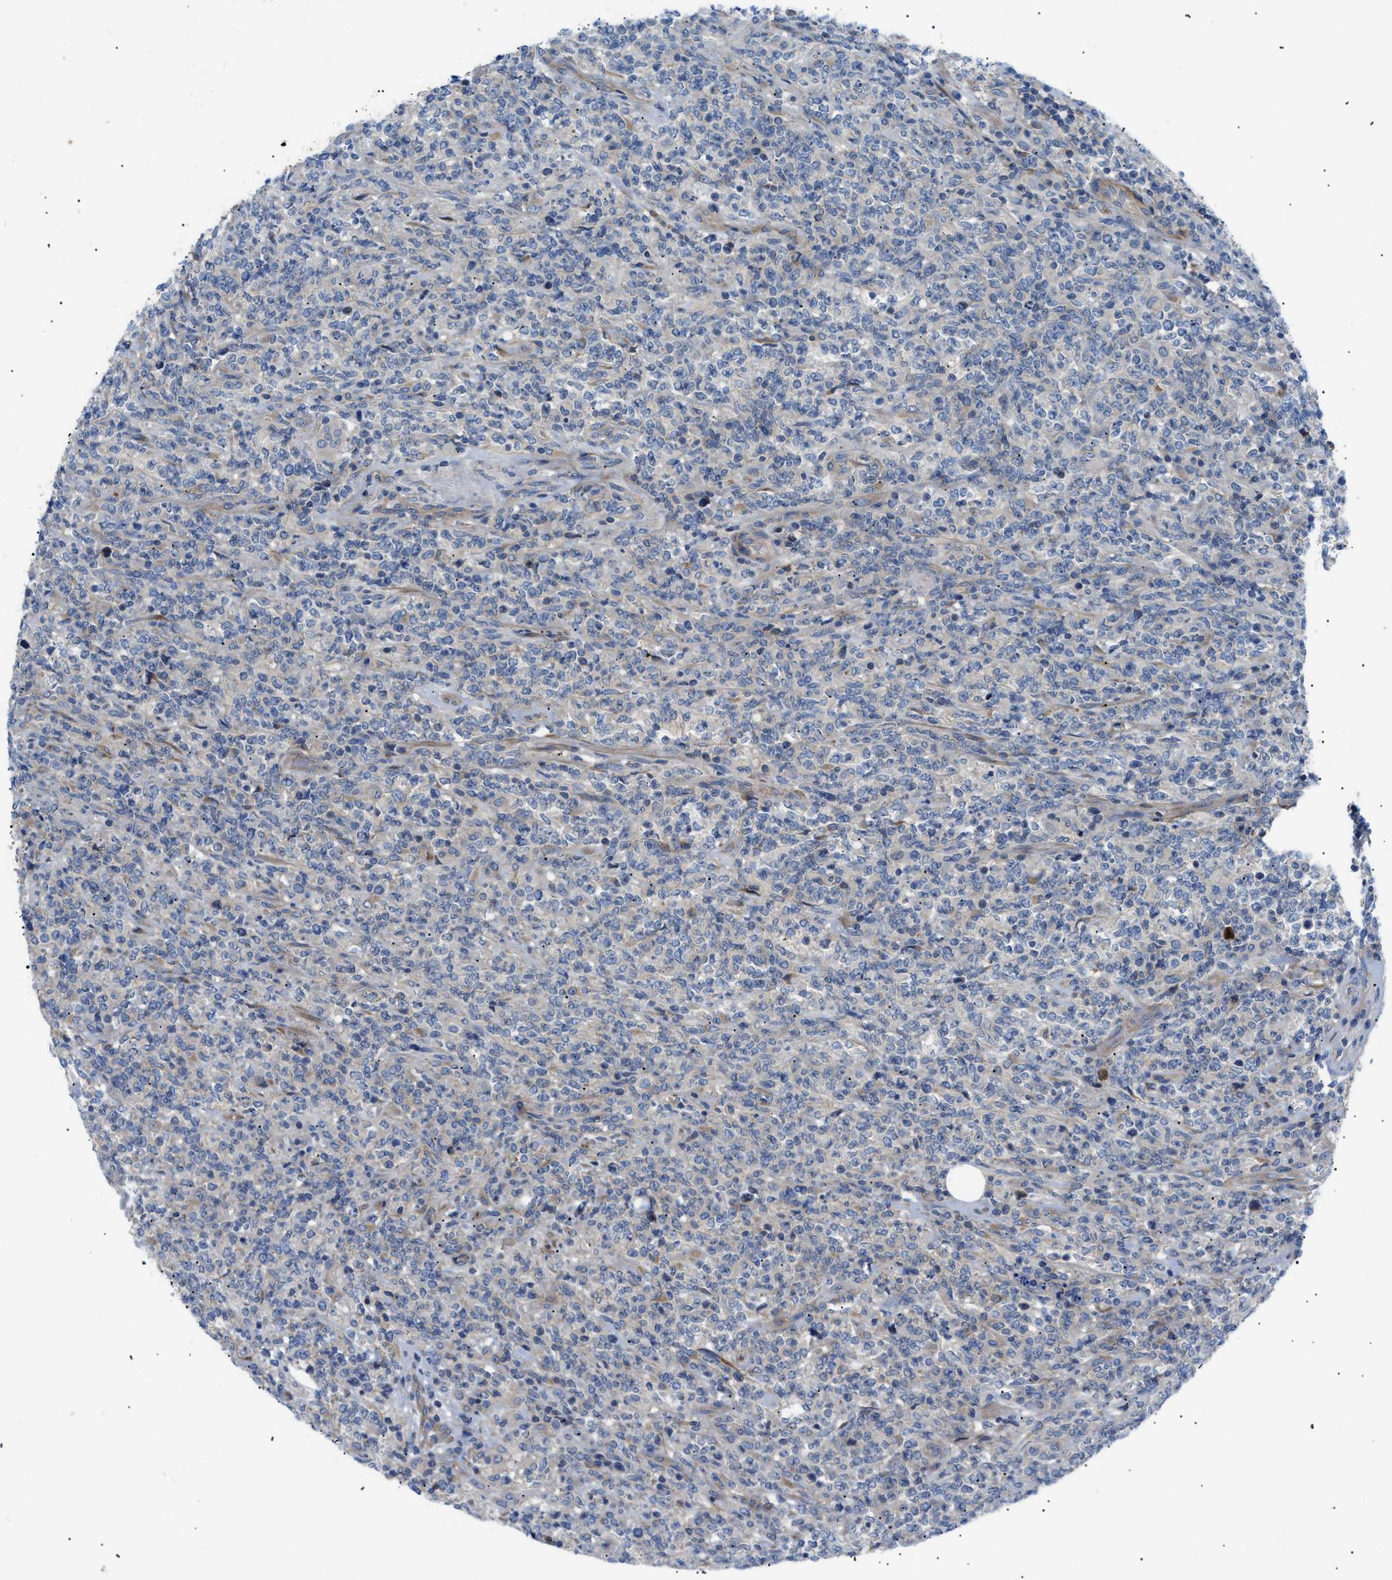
{"staining": {"intensity": "negative", "quantity": "none", "location": "none"}, "tissue": "lymphoma", "cell_type": "Tumor cells", "image_type": "cancer", "snomed": [{"axis": "morphology", "description": "Malignant lymphoma, non-Hodgkin's type, High grade"}, {"axis": "topography", "description": "Soft tissue"}], "caption": "This is an immunohistochemistry photomicrograph of human lymphoma. There is no staining in tumor cells.", "gene": "HSPB8", "patient": {"sex": "male", "age": 18}}